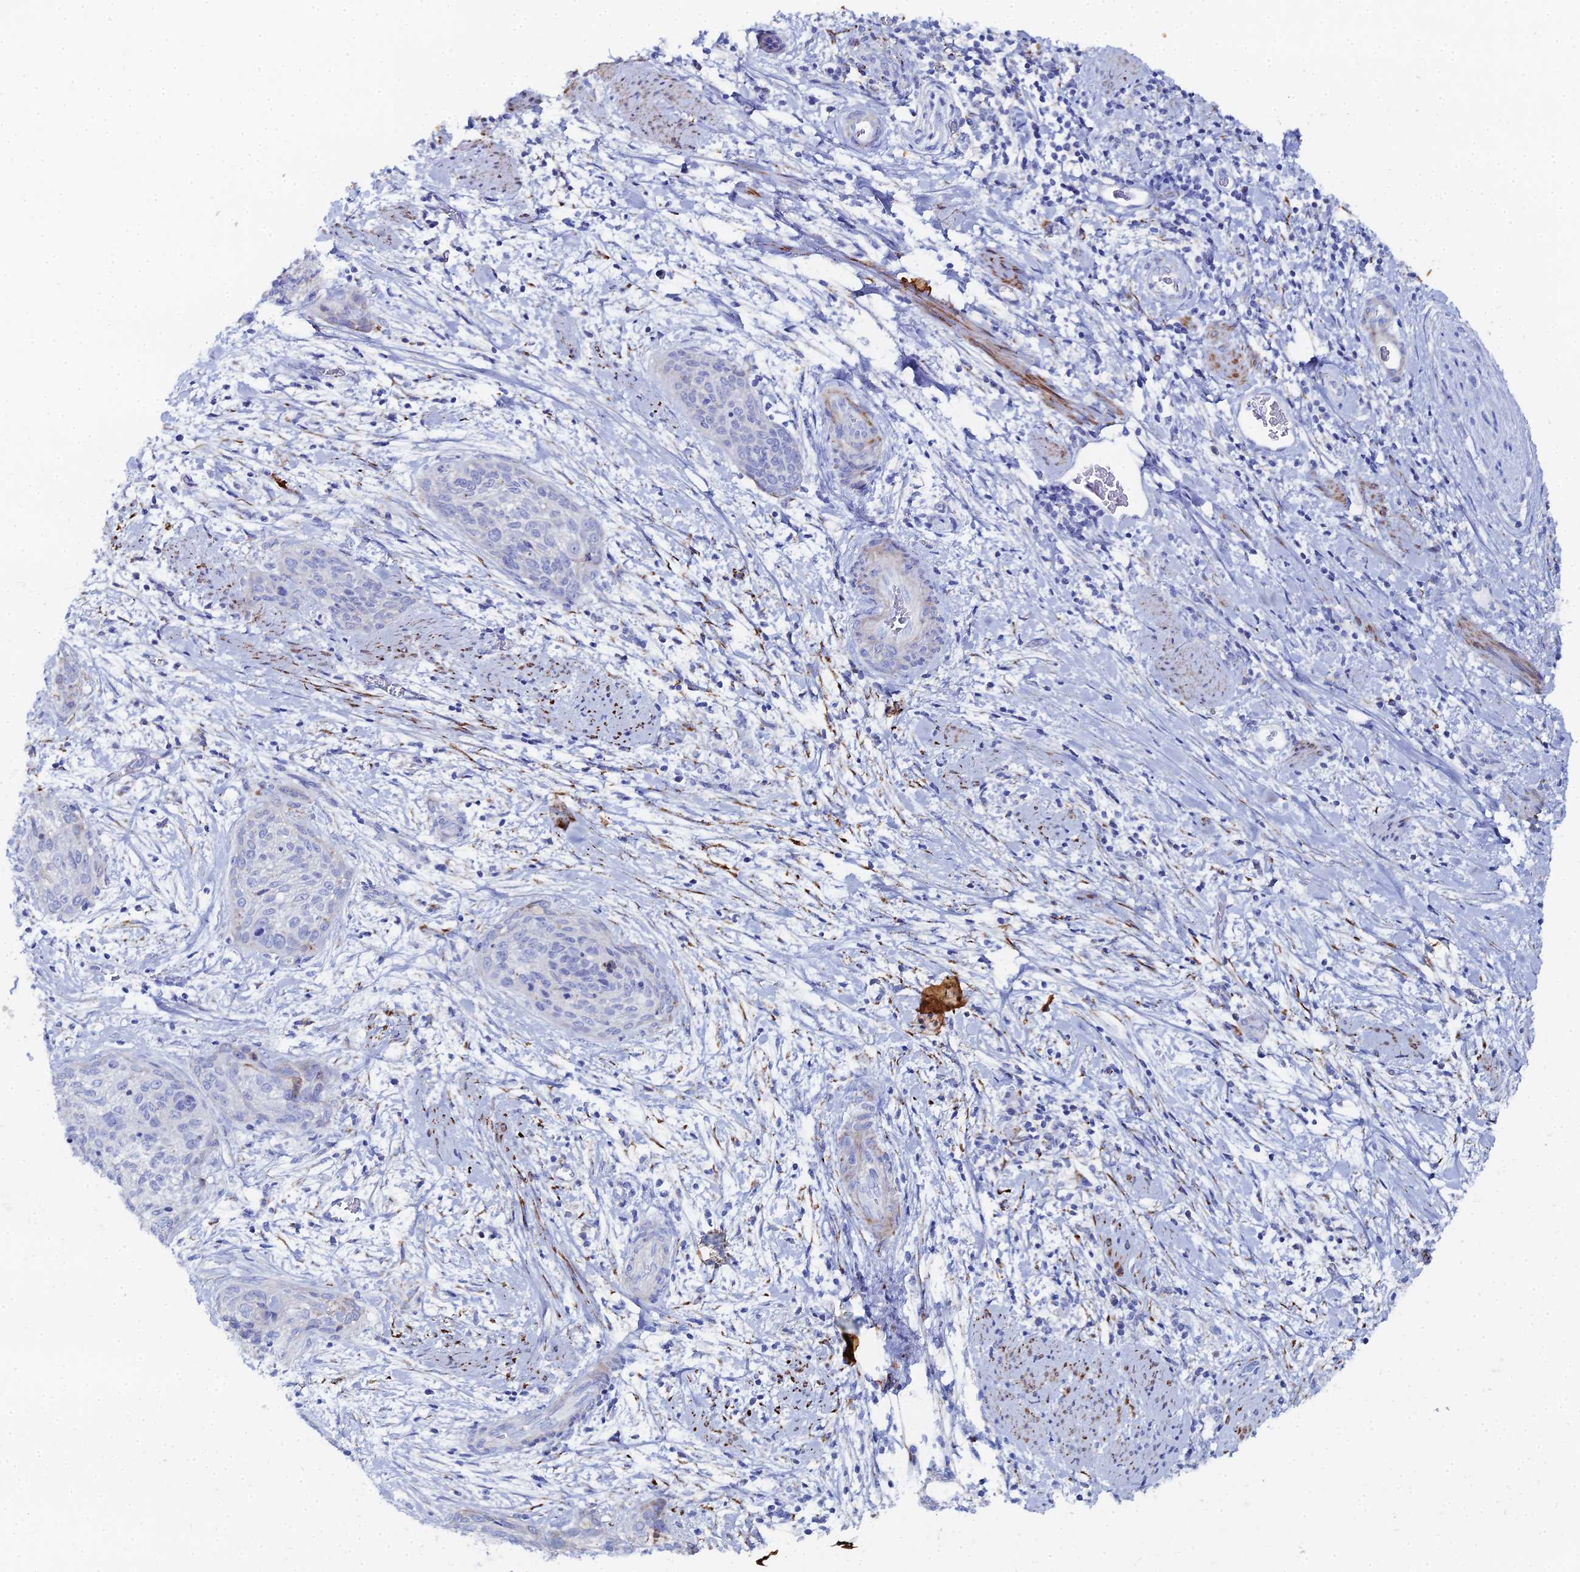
{"staining": {"intensity": "negative", "quantity": "none", "location": "none"}, "tissue": "cervical cancer", "cell_type": "Tumor cells", "image_type": "cancer", "snomed": [{"axis": "morphology", "description": "Squamous cell carcinoma, NOS"}, {"axis": "topography", "description": "Cervix"}], "caption": "This is an IHC histopathology image of human cervical cancer (squamous cell carcinoma). There is no expression in tumor cells.", "gene": "DHX34", "patient": {"sex": "female", "age": 55}}